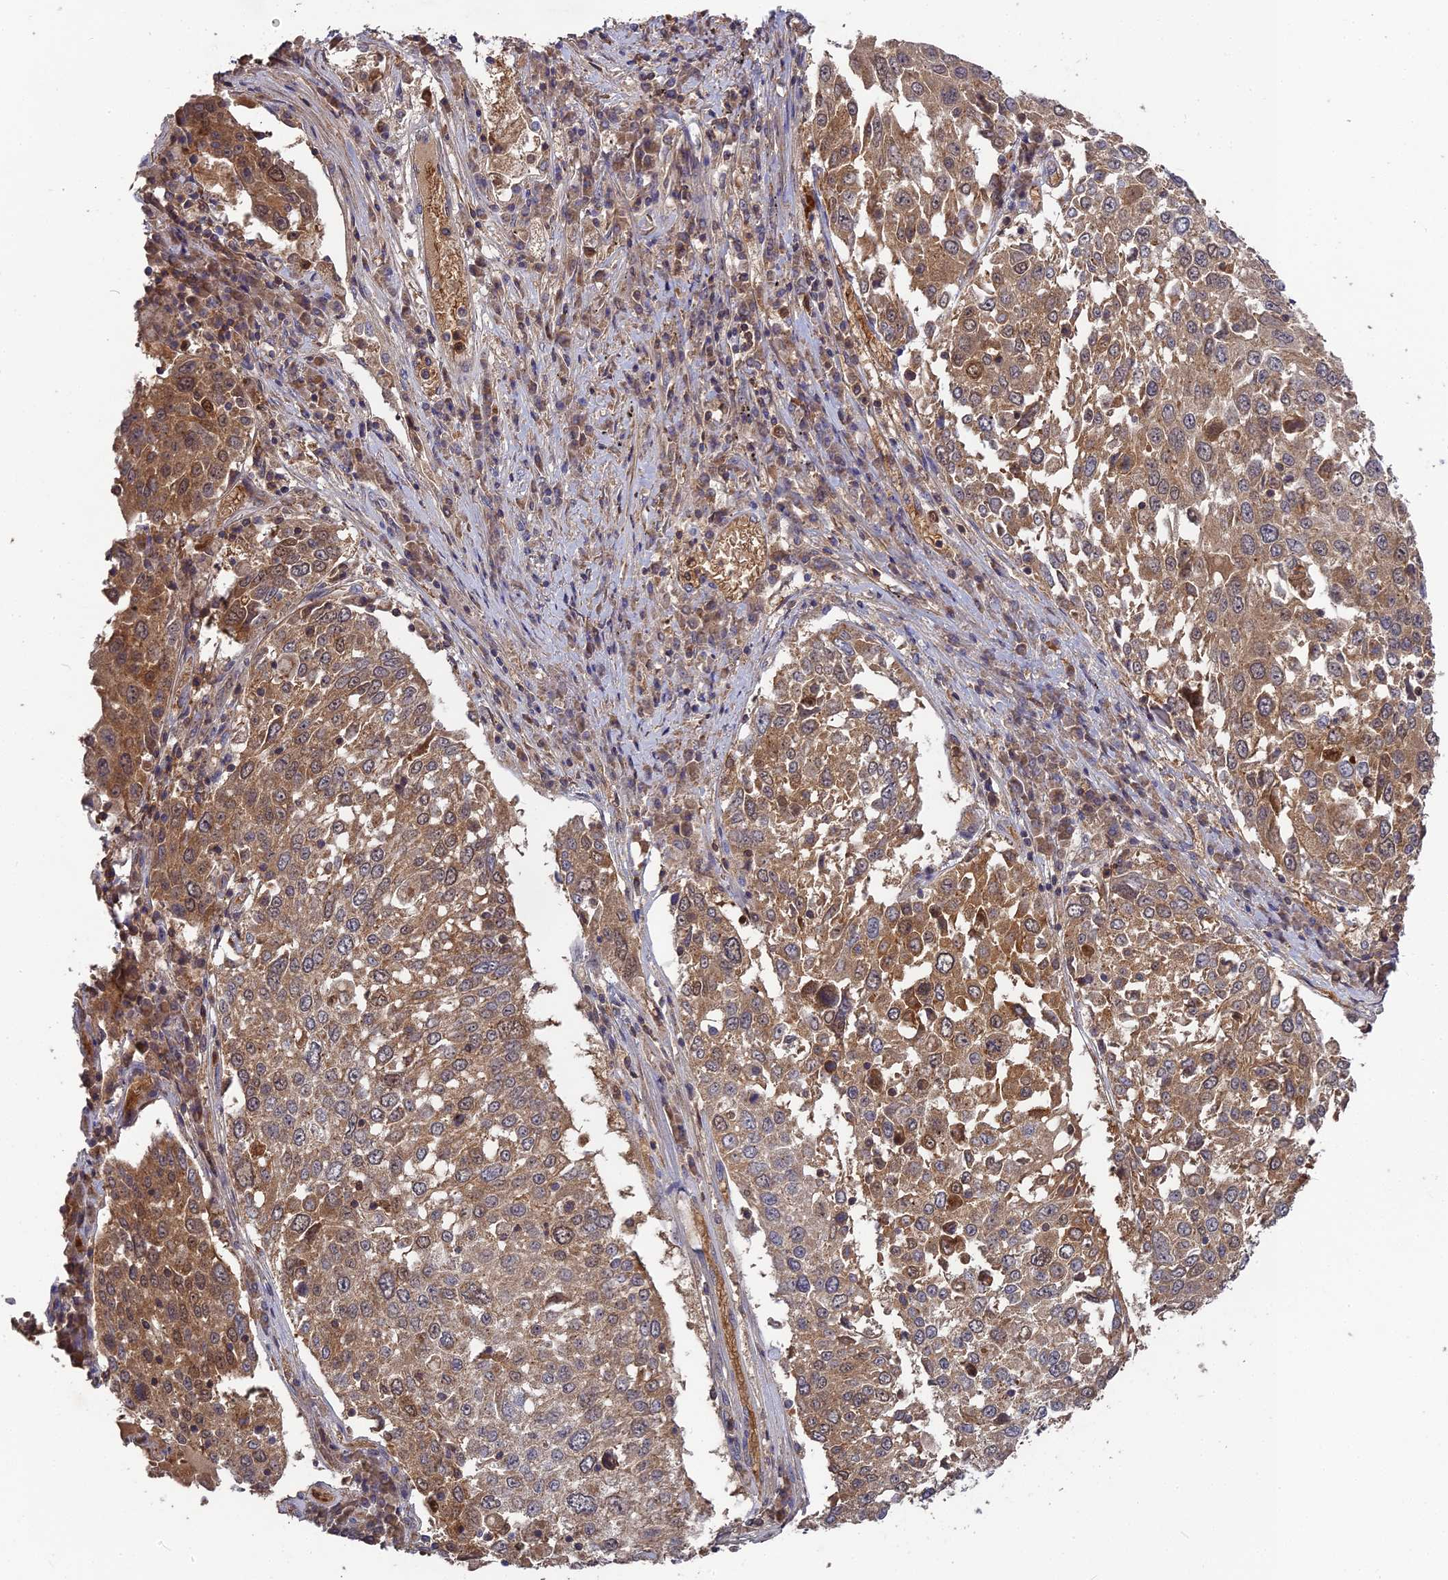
{"staining": {"intensity": "moderate", "quantity": ">75%", "location": "cytoplasmic/membranous,nuclear"}, "tissue": "lung cancer", "cell_type": "Tumor cells", "image_type": "cancer", "snomed": [{"axis": "morphology", "description": "Squamous cell carcinoma, NOS"}, {"axis": "topography", "description": "Lung"}], "caption": "A brown stain labels moderate cytoplasmic/membranous and nuclear positivity of a protein in lung squamous cell carcinoma tumor cells. The staining was performed using DAB (3,3'-diaminobenzidine) to visualize the protein expression in brown, while the nuclei were stained in blue with hematoxylin (Magnification: 20x).", "gene": "RPIA", "patient": {"sex": "male", "age": 65}}